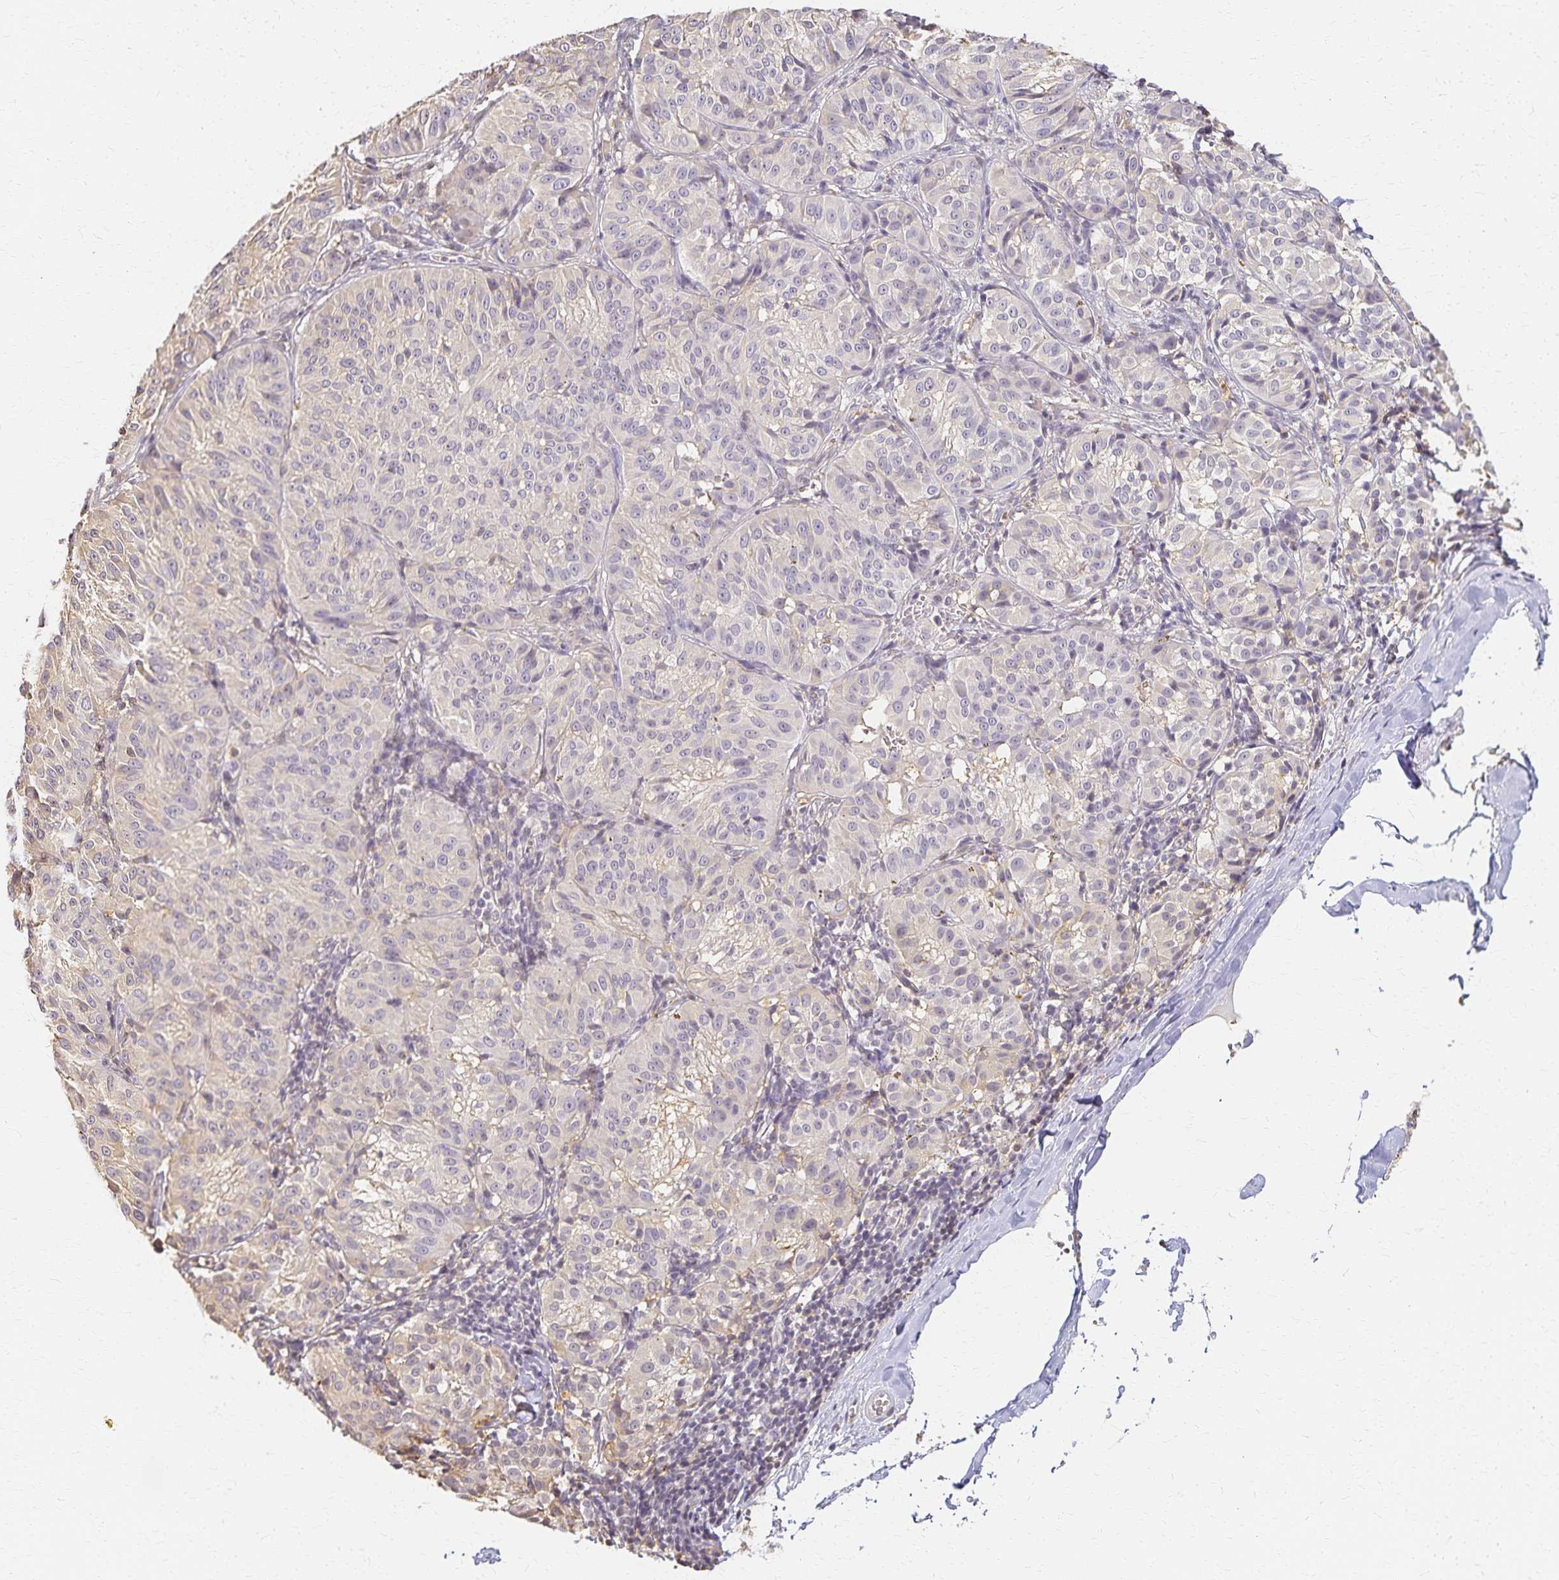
{"staining": {"intensity": "negative", "quantity": "none", "location": "none"}, "tissue": "melanoma", "cell_type": "Tumor cells", "image_type": "cancer", "snomed": [{"axis": "morphology", "description": "Malignant melanoma, NOS"}, {"axis": "topography", "description": "Skin"}], "caption": "High magnification brightfield microscopy of malignant melanoma stained with DAB (3,3'-diaminobenzidine) (brown) and counterstained with hematoxylin (blue): tumor cells show no significant positivity. (Stains: DAB IHC with hematoxylin counter stain, Microscopy: brightfield microscopy at high magnification).", "gene": "AZGP1", "patient": {"sex": "female", "age": 72}}